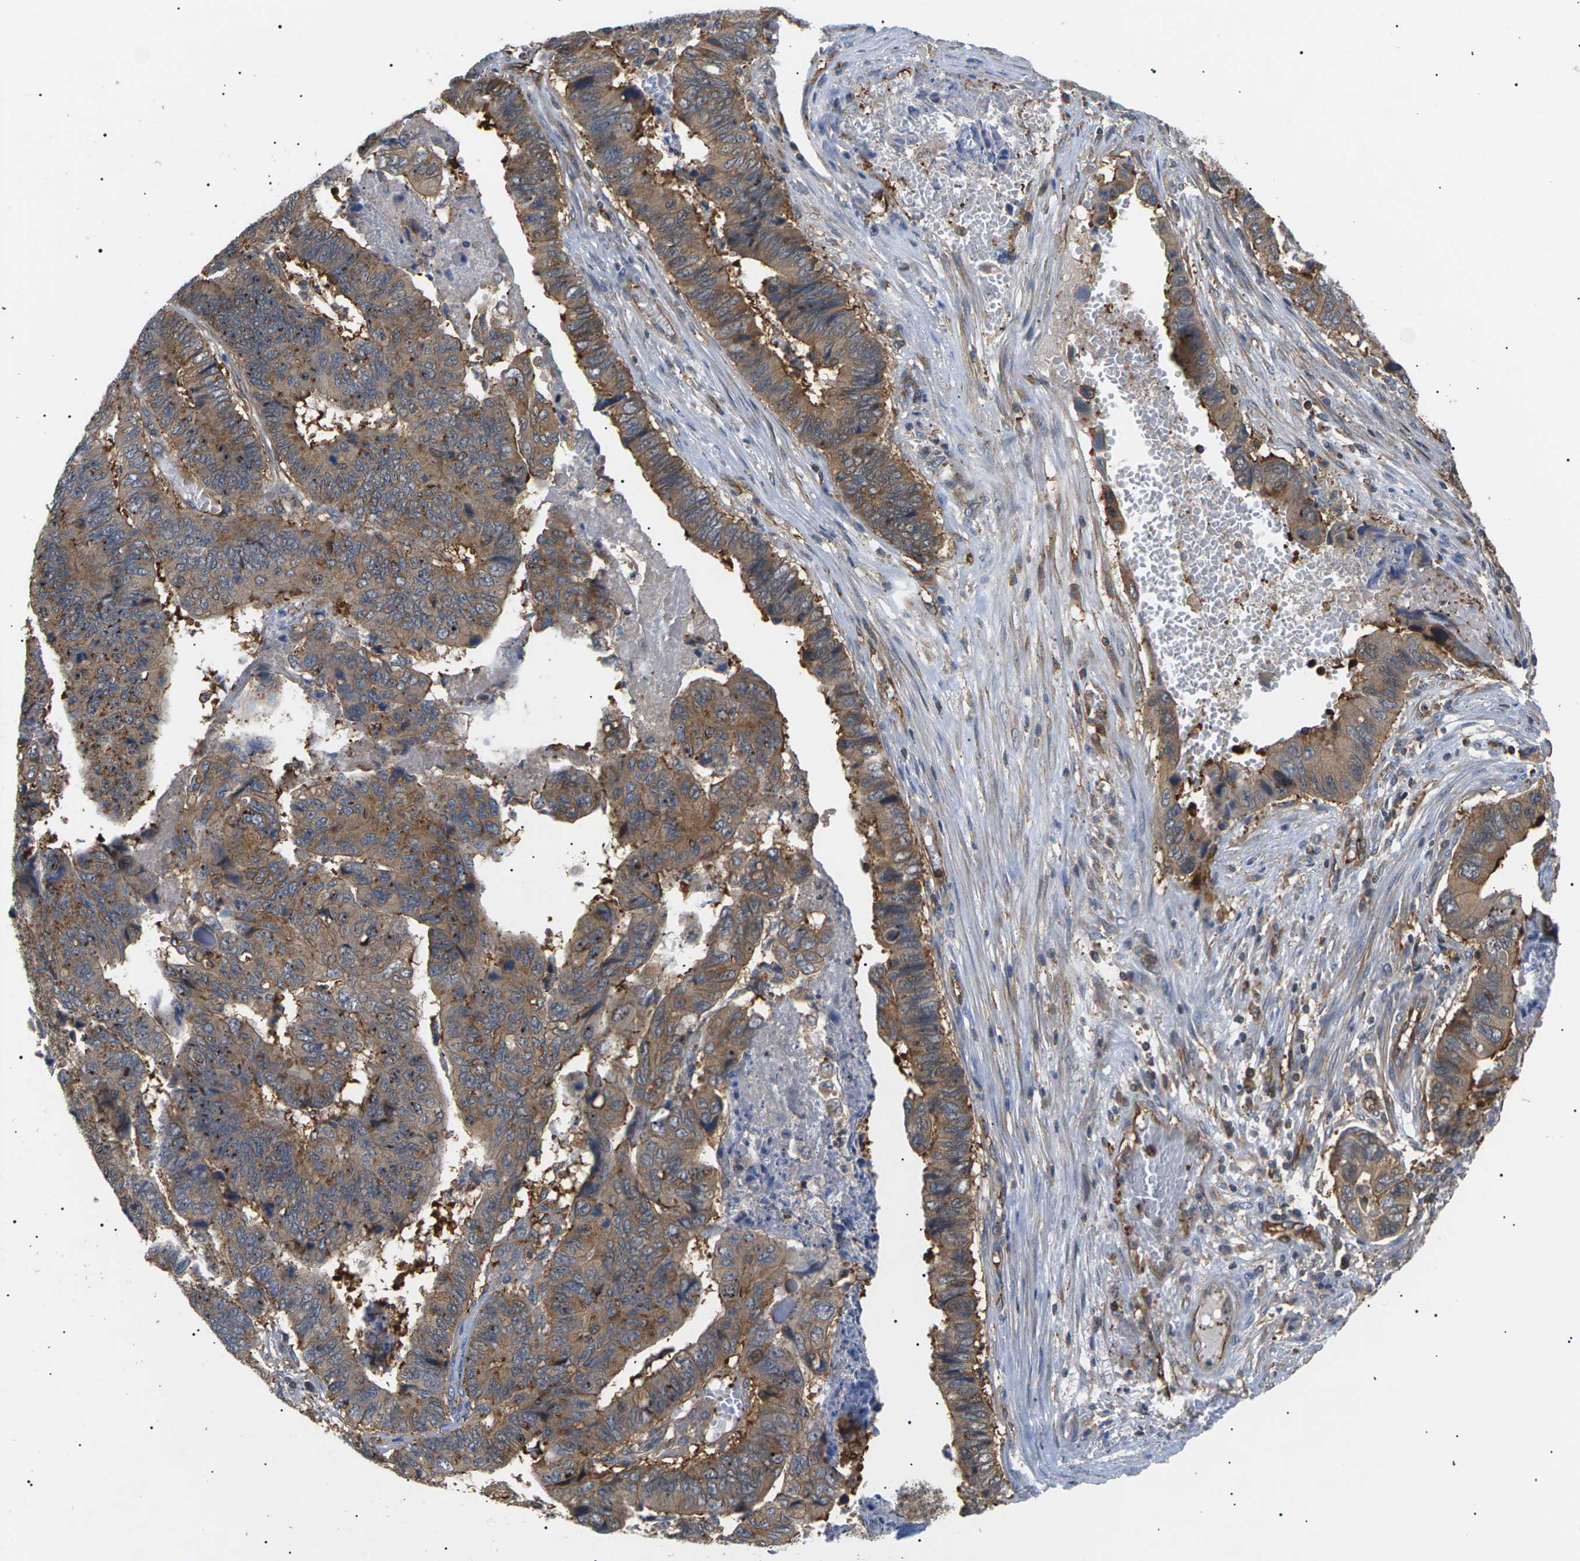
{"staining": {"intensity": "moderate", "quantity": ">75%", "location": "cytoplasmic/membranous"}, "tissue": "stomach cancer", "cell_type": "Tumor cells", "image_type": "cancer", "snomed": [{"axis": "morphology", "description": "Adenocarcinoma, NOS"}, {"axis": "topography", "description": "Stomach, lower"}], "caption": "Brown immunohistochemical staining in human stomach adenocarcinoma demonstrates moderate cytoplasmic/membranous expression in approximately >75% of tumor cells. Nuclei are stained in blue.", "gene": "TMTC4", "patient": {"sex": "male", "age": 77}}